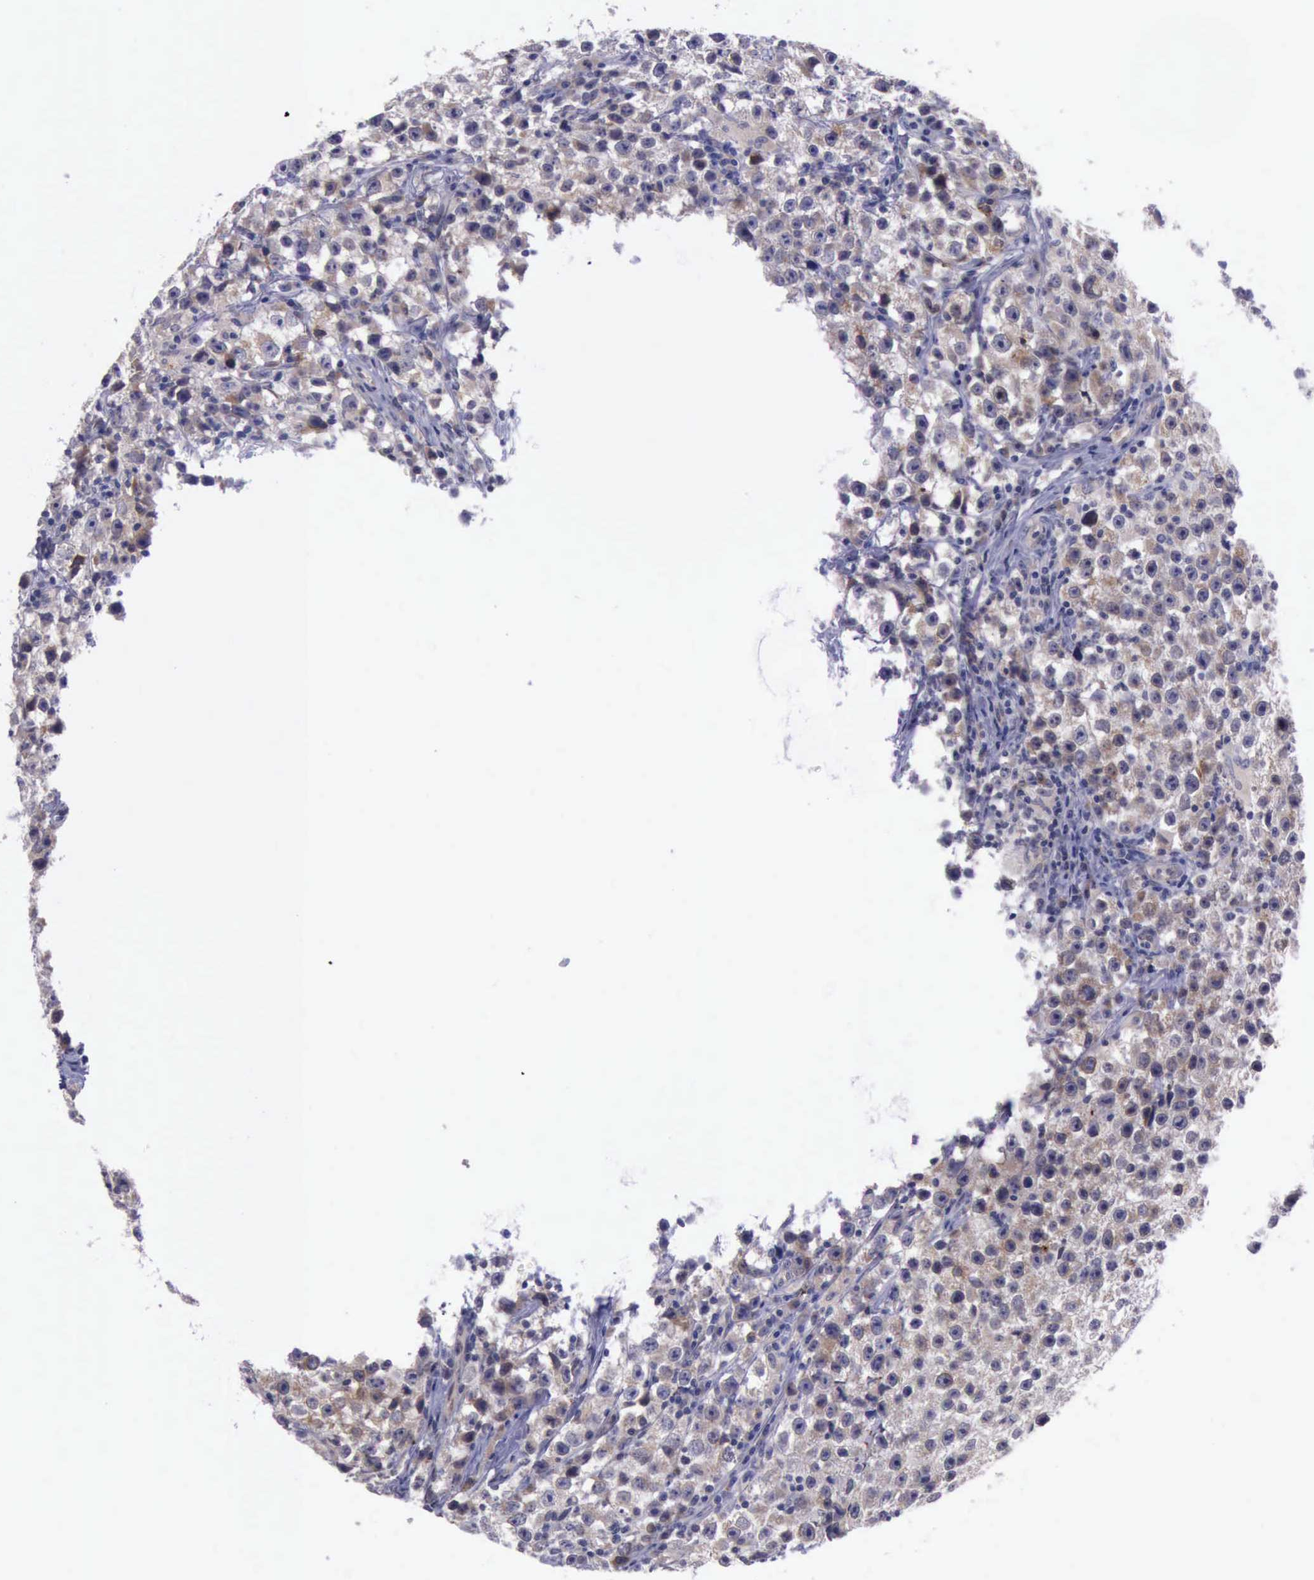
{"staining": {"intensity": "weak", "quantity": ">75%", "location": "cytoplasmic/membranous"}, "tissue": "testis cancer", "cell_type": "Tumor cells", "image_type": "cancer", "snomed": [{"axis": "morphology", "description": "Seminoma, NOS"}, {"axis": "topography", "description": "Testis"}], "caption": "Brown immunohistochemical staining in testis cancer shows weak cytoplasmic/membranous staining in about >75% of tumor cells.", "gene": "PLEK2", "patient": {"sex": "male", "age": 35}}